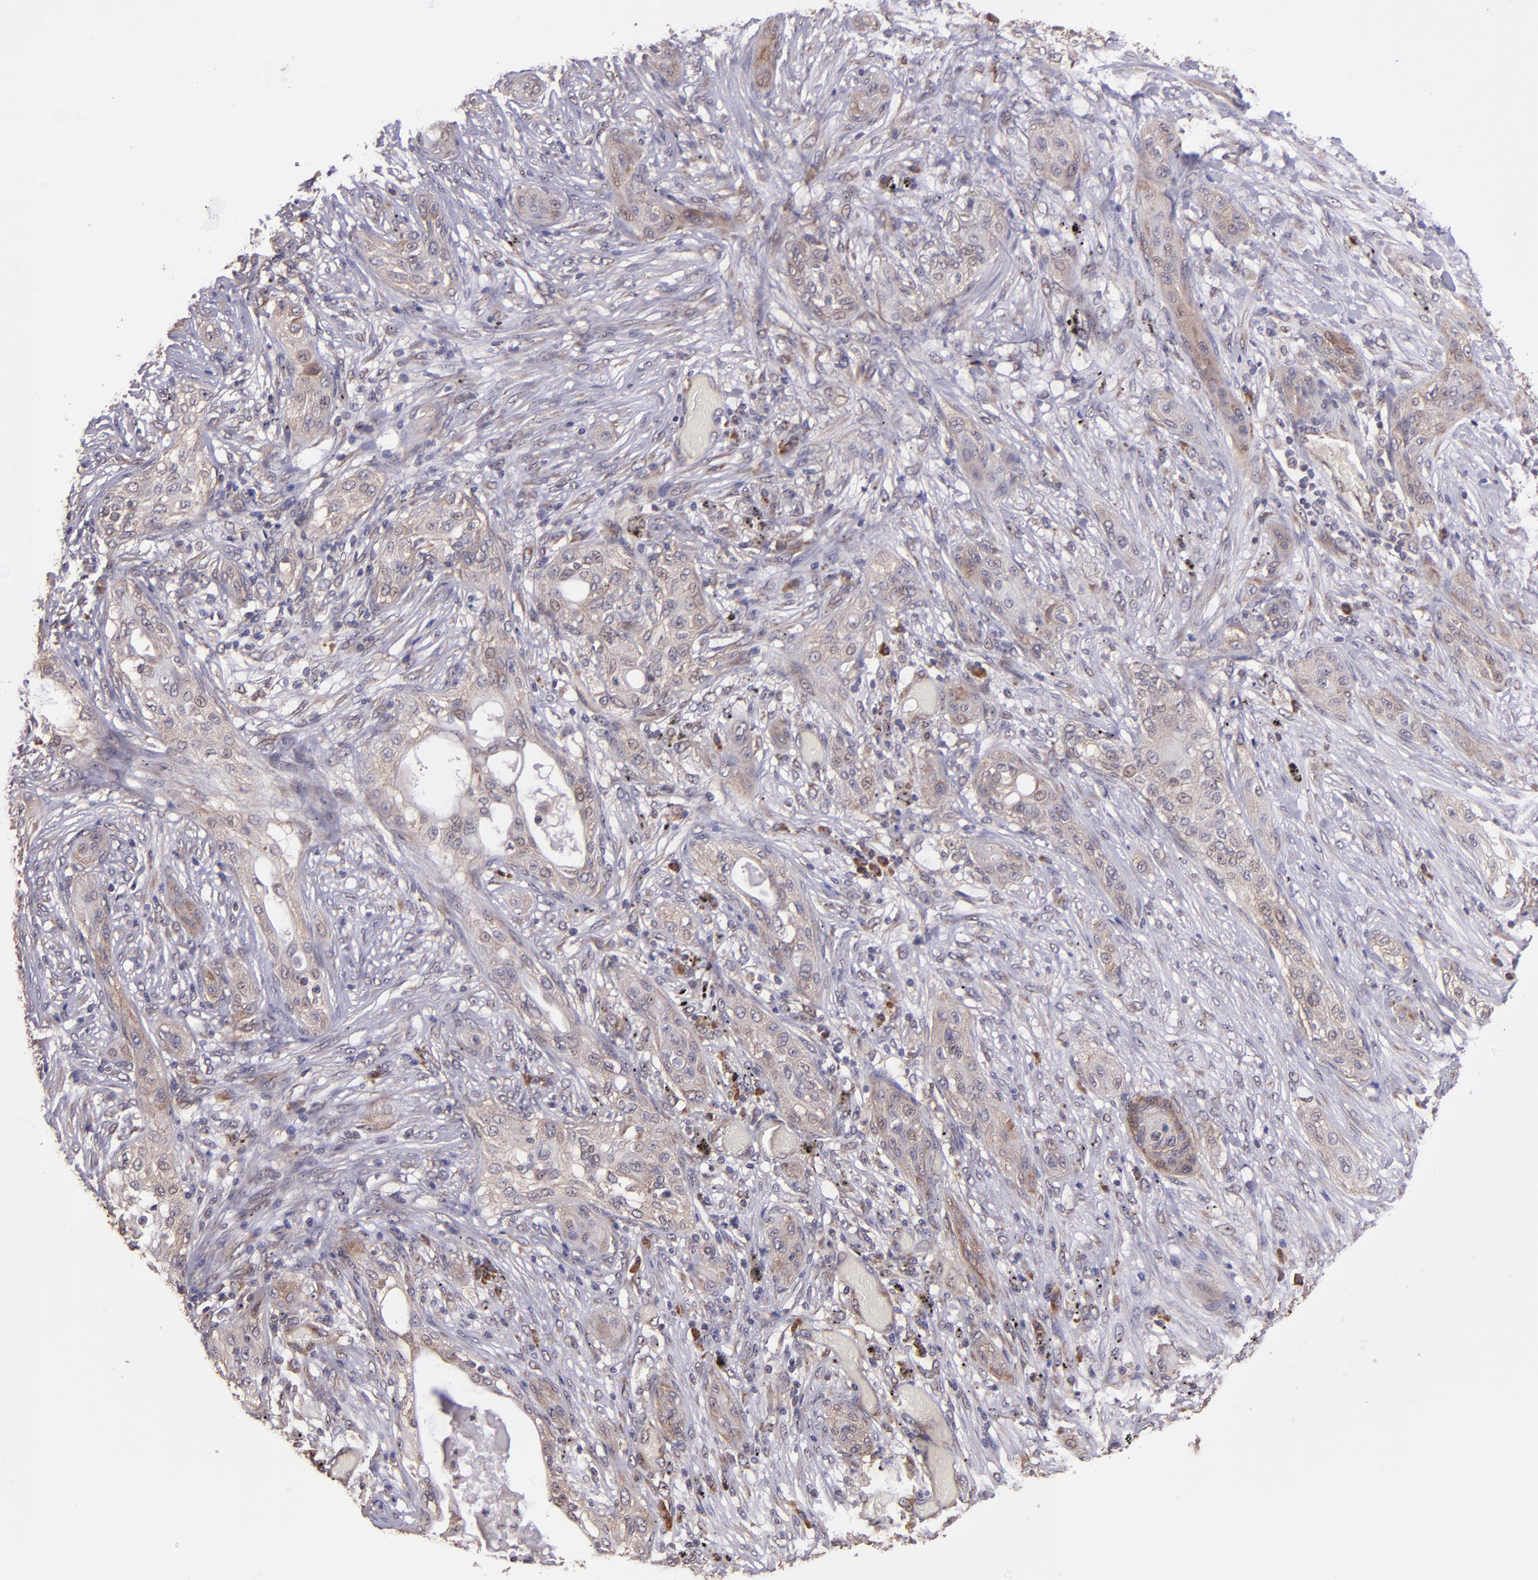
{"staining": {"intensity": "weak", "quantity": ">75%", "location": "cytoplasmic/membranous"}, "tissue": "lung cancer", "cell_type": "Tumor cells", "image_type": "cancer", "snomed": [{"axis": "morphology", "description": "Squamous cell carcinoma, NOS"}, {"axis": "topography", "description": "Lung"}], "caption": "An immunohistochemistry histopathology image of neoplastic tissue is shown. Protein staining in brown labels weak cytoplasmic/membranous positivity in lung cancer (squamous cell carcinoma) within tumor cells.", "gene": "USP51", "patient": {"sex": "female", "age": 47}}